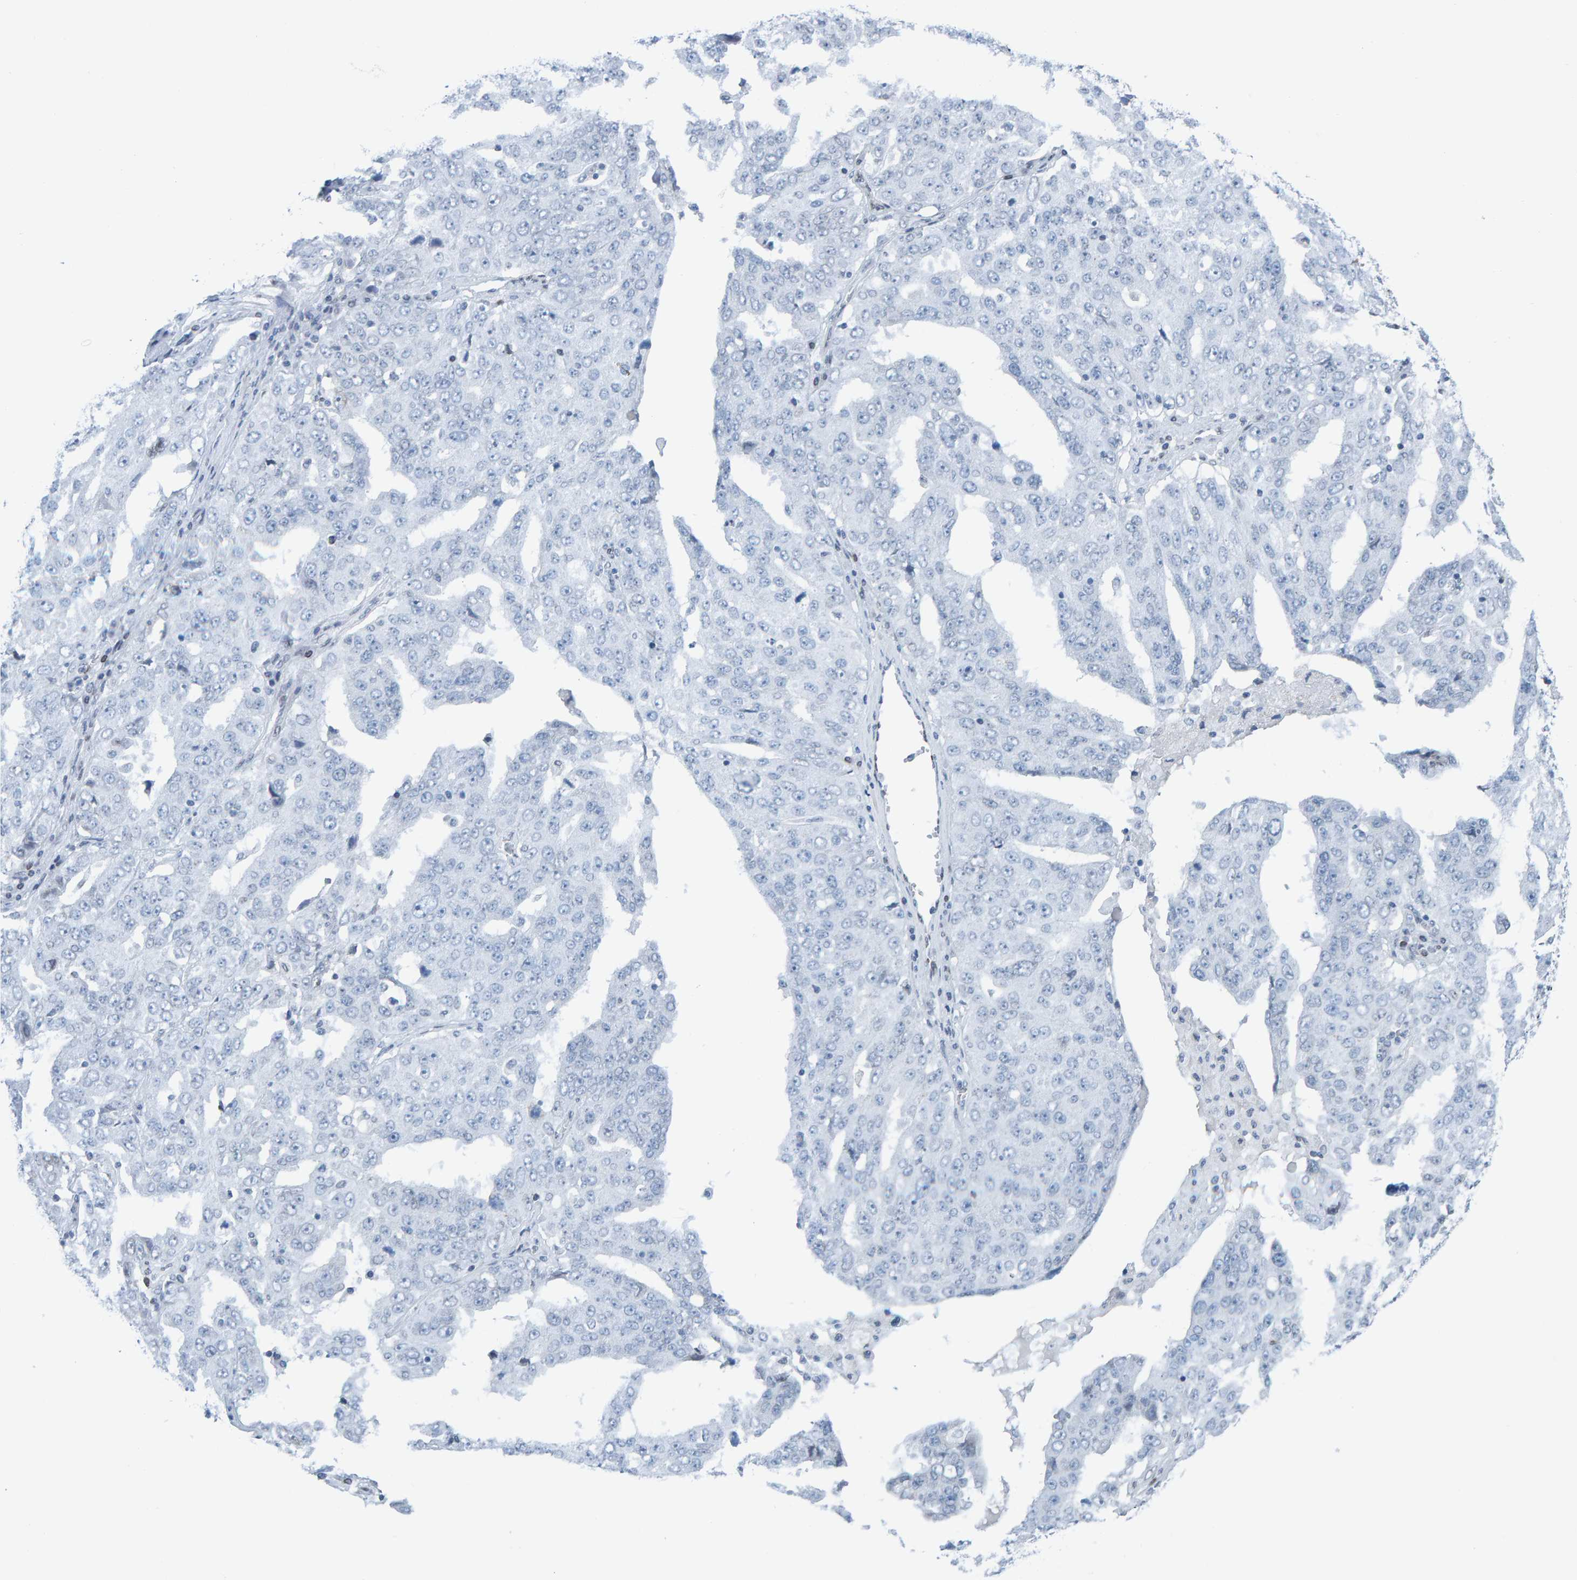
{"staining": {"intensity": "negative", "quantity": "none", "location": "none"}, "tissue": "ovarian cancer", "cell_type": "Tumor cells", "image_type": "cancer", "snomed": [{"axis": "morphology", "description": "Carcinoma, endometroid"}, {"axis": "topography", "description": "Ovary"}], "caption": "This is an IHC histopathology image of ovarian endometroid carcinoma. There is no positivity in tumor cells.", "gene": "LMNB2", "patient": {"sex": "female", "age": 62}}